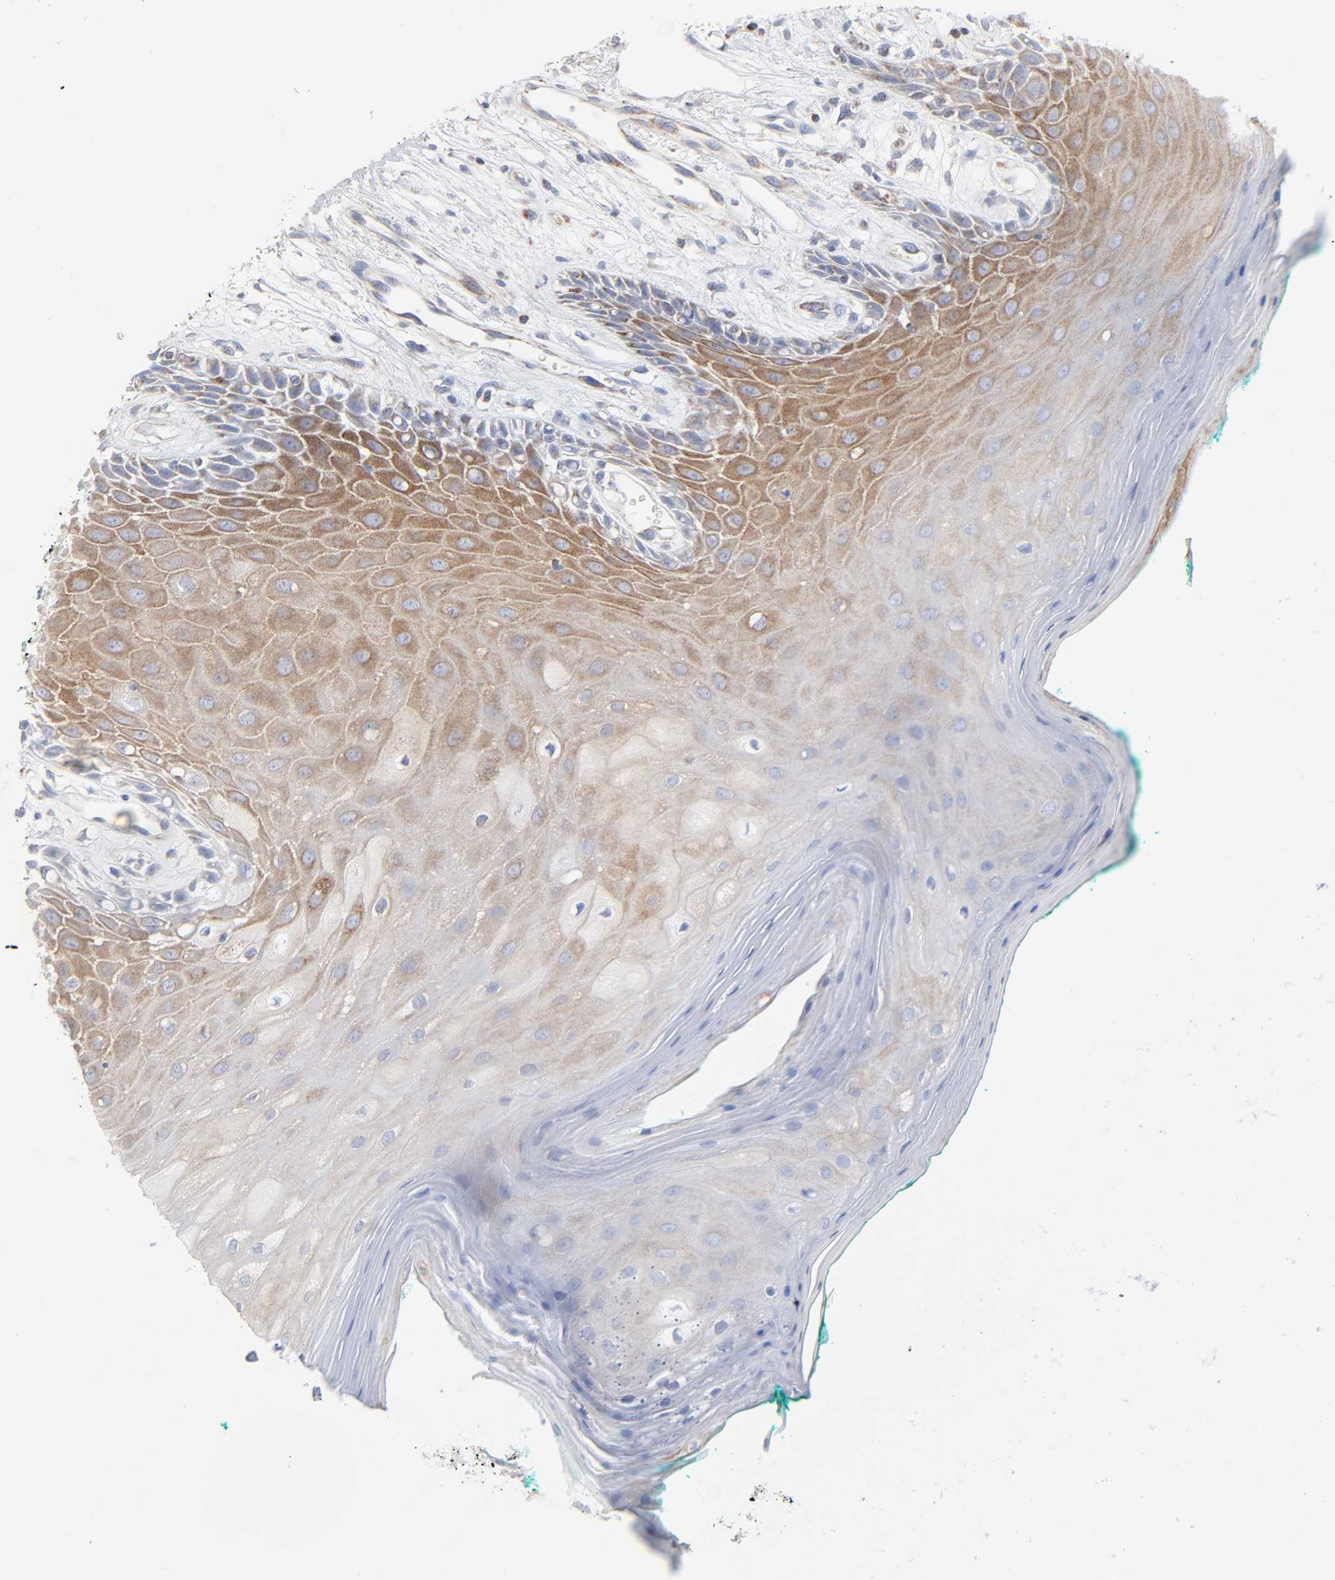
{"staining": {"intensity": "moderate", "quantity": "25%-75%", "location": "cytoplasmic/membranous"}, "tissue": "oral mucosa", "cell_type": "Squamous epithelial cells", "image_type": "normal", "snomed": [{"axis": "morphology", "description": "Normal tissue, NOS"}, {"axis": "morphology", "description": "Squamous cell carcinoma, NOS"}, {"axis": "topography", "description": "Skeletal muscle"}, {"axis": "topography", "description": "Oral tissue"}, {"axis": "topography", "description": "Head-Neck"}], "caption": "This micrograph shows immunohistochemistry staining of unremarkable oral mucosa, with medium moderate cytoplasmic/membranous positivity in about 25%-75% of squamous epithelial cells.", "gene": "SYT16", "patient": {"sex": "female", "age": 84}}